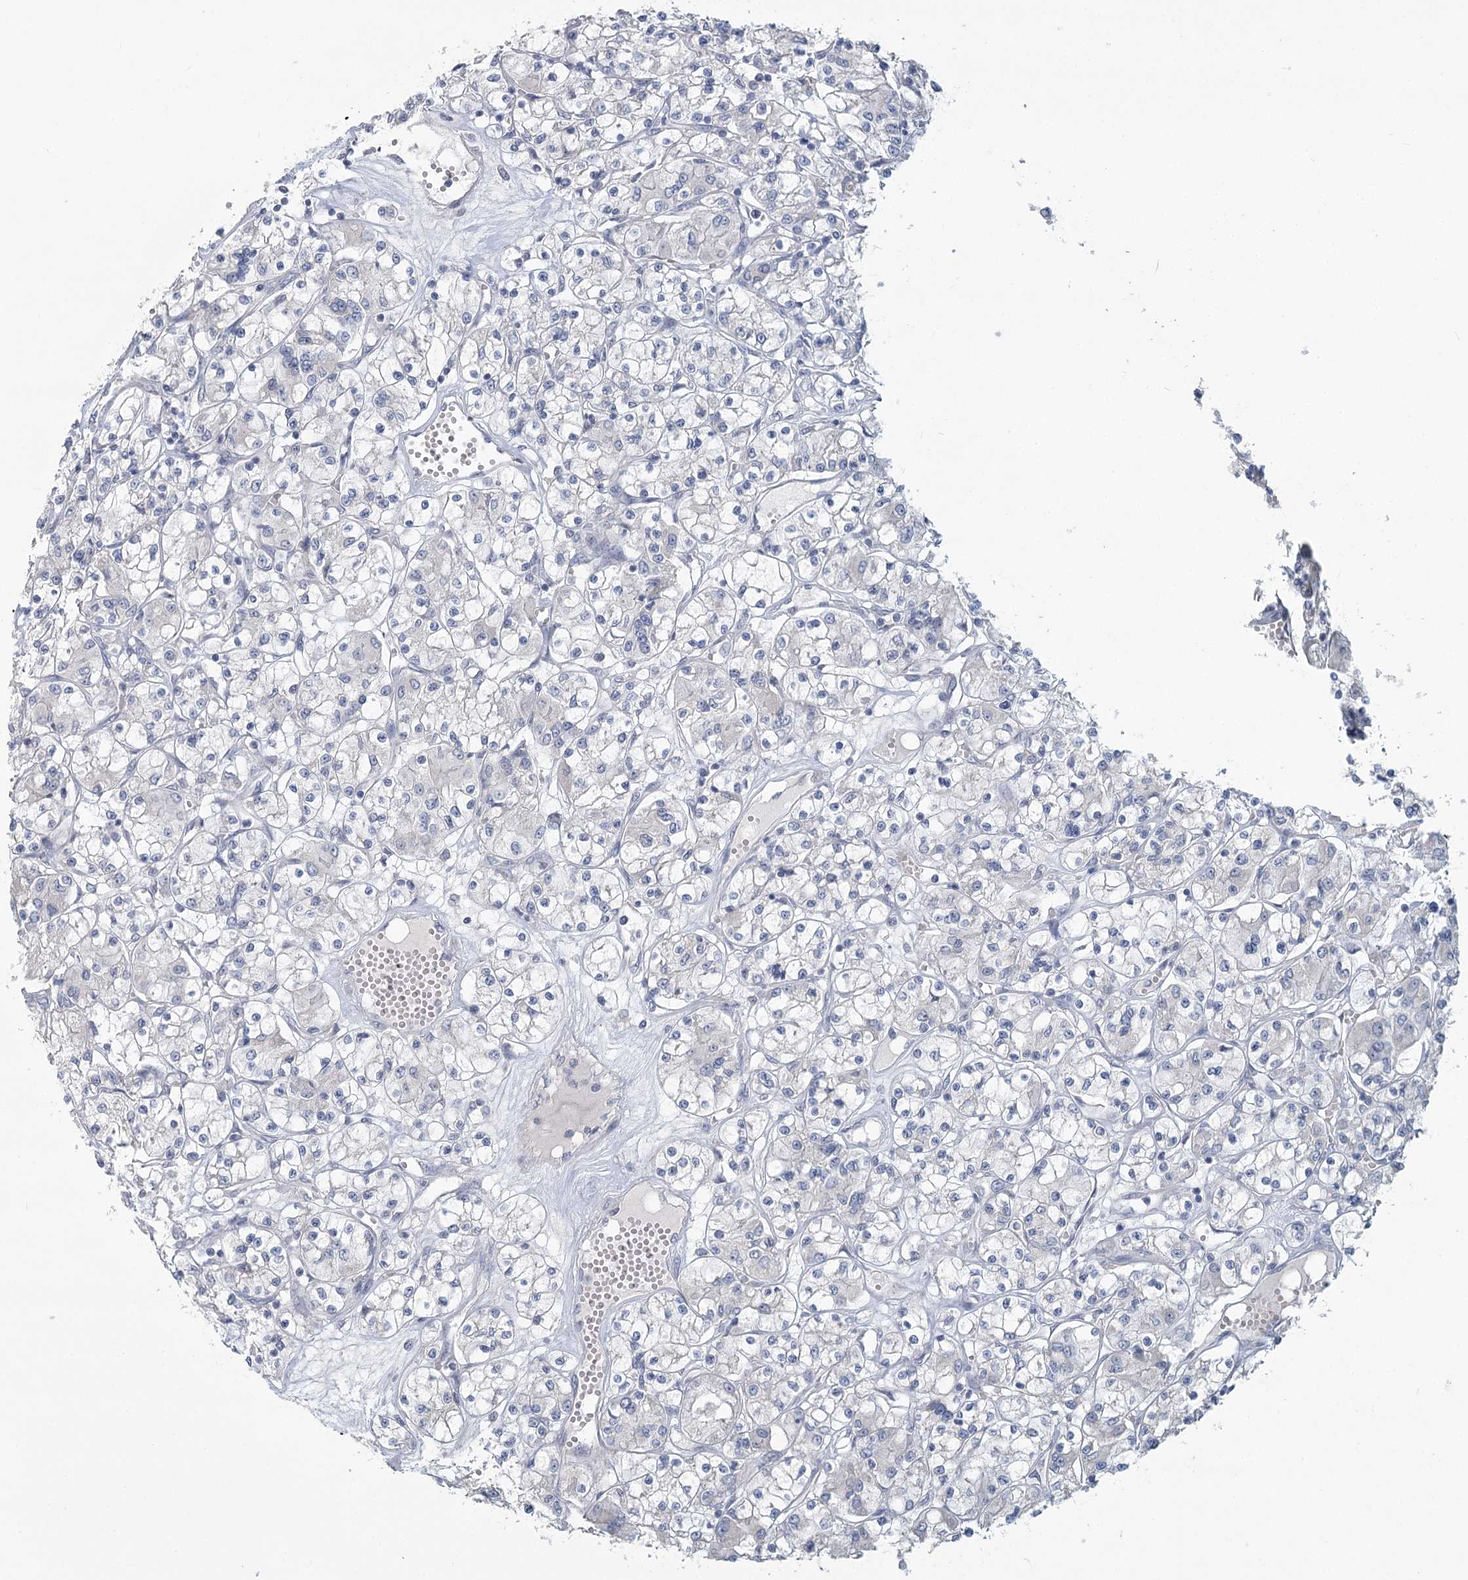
{"staining": {"intensity": "negative", "quantity": "none", "location": "none"}, "tissue": "renal cancer", "cell_type": "Tumor cells", "image_type": "cancer", "snomed": [{"axis": "morphology", "description": "Adenocarcinoma, NOS"}, {"axis": "topography", "description": "Kidney"}], "caption": "Immunohistochemistry (IHC) of human adenocarcinoma (renal) reveals no positivity in tumor cells. (DAB immunohistochemistry visualized using brightfield microscopy, high magnification).", "gene": "SLC9A3", "patient": {"sex": "female", "age": 59}}